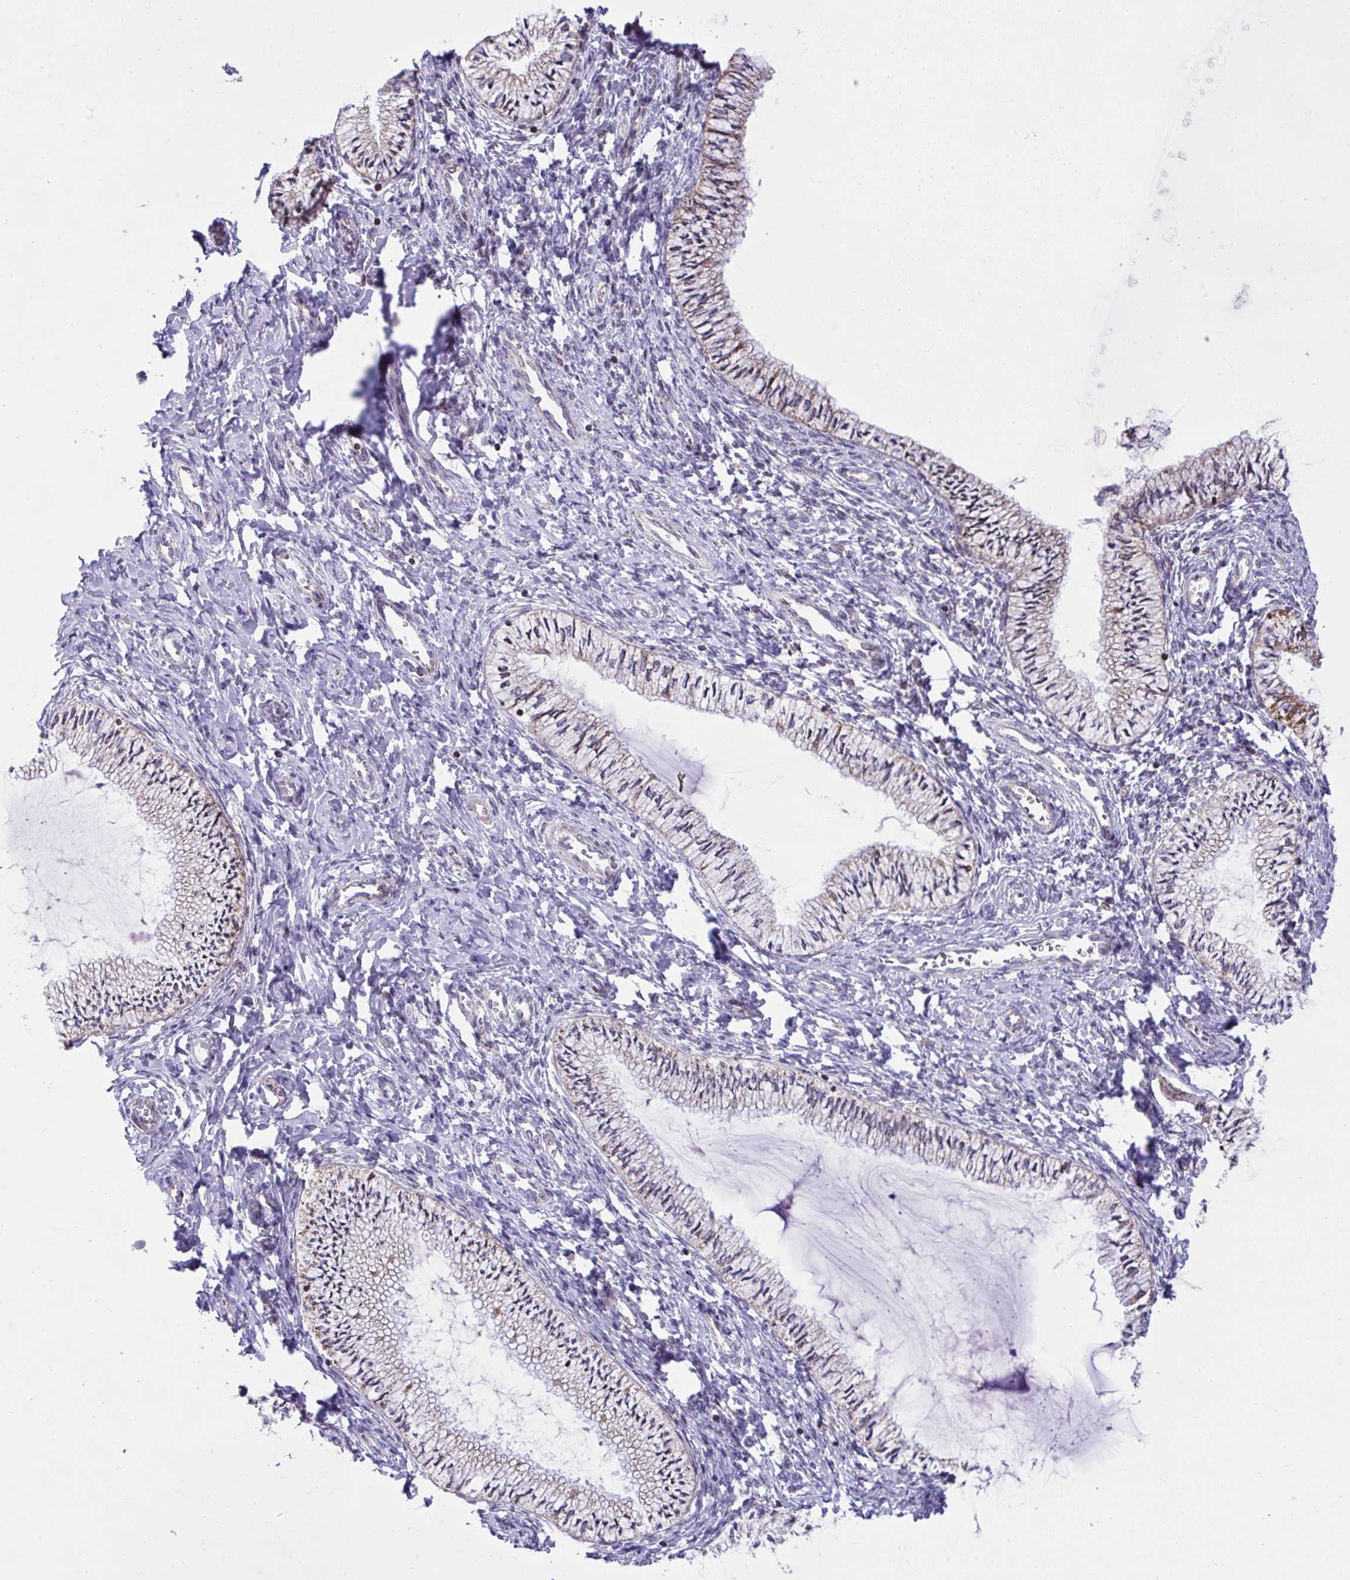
{"staining": {"intensity": "moderate", "quantity": "25%-75%", "location": "cytoplasmic/membranous"}, "tissue": "cervix", "cell_type": "Glandular cells", "image_type": "normal", "snomed": [{"axis": "morphology", "description": "Normal tissue, NOS"}, {"axis": "topography", "description": "Cervix"}], "caption": "Moderate cytoplasmic/membranous positivity for a protein is present in about 25%-75% of glandular cells of unremarkable cervix using immunohistochemistry (IHC).", "gene": "ZNF362", "patient": {"sex": "female", "age": 24}}